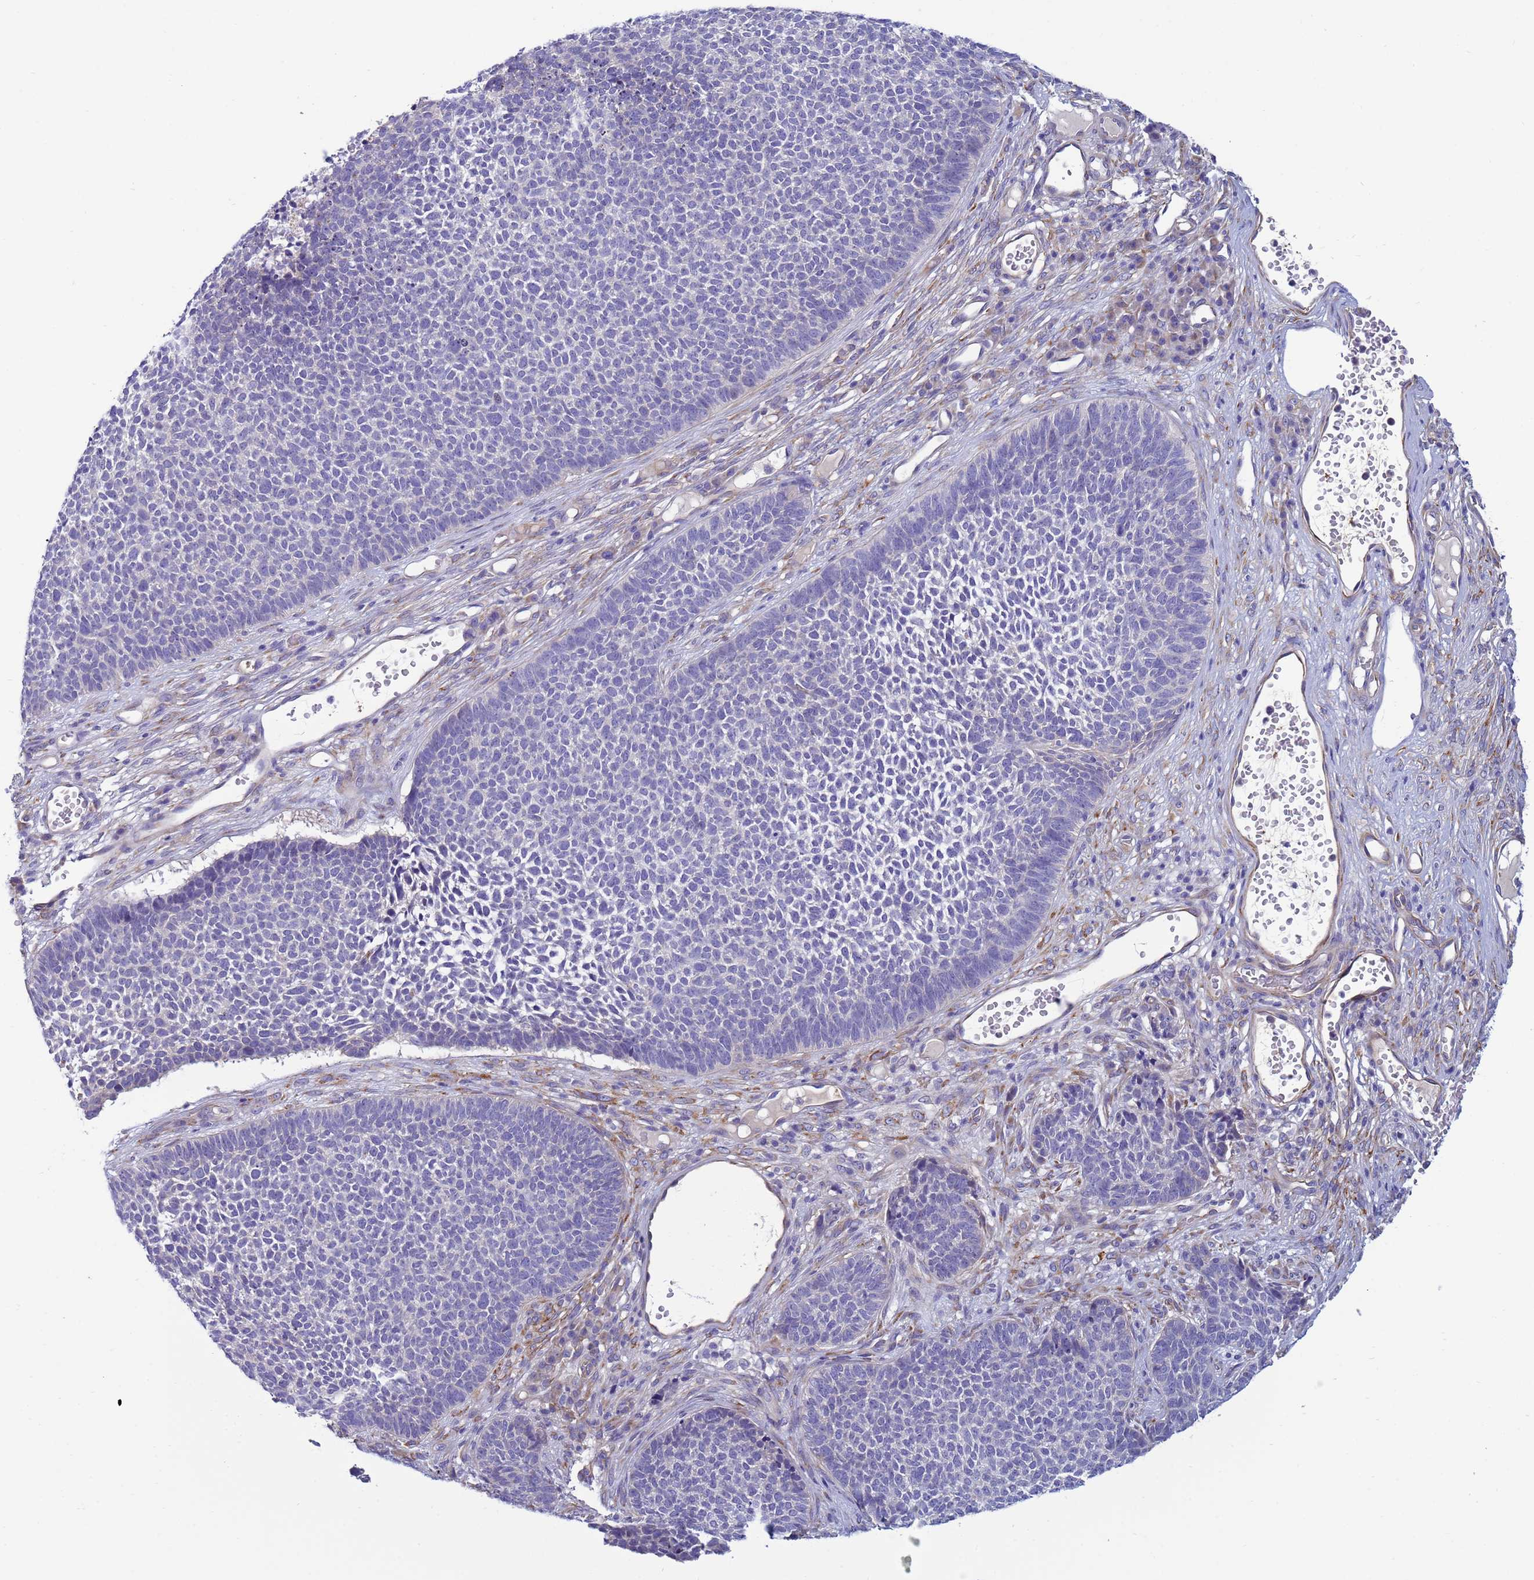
{"staining": {"intensity": "negative", "quantity": "none", "location": "none"}, "tissue": "skin cancer", "cell_type": "Tumor cells", "image_type": "cancer", "snomed": [{"axis": "morphology", "description": "Basal cell carcinoma"}, {"axis": "topography", "description": "Skin"}], "caption": "Immunohistochemistry (IHC) histopathology image of neoplastic tissue: human skin basal cell carcinoma stained with DAB (3,3'-diaminobenzidine) reveals no significant protein staining in tumor cells.", "gene": "TRPC6", "patient": {"sex": "female", "age": 84}}